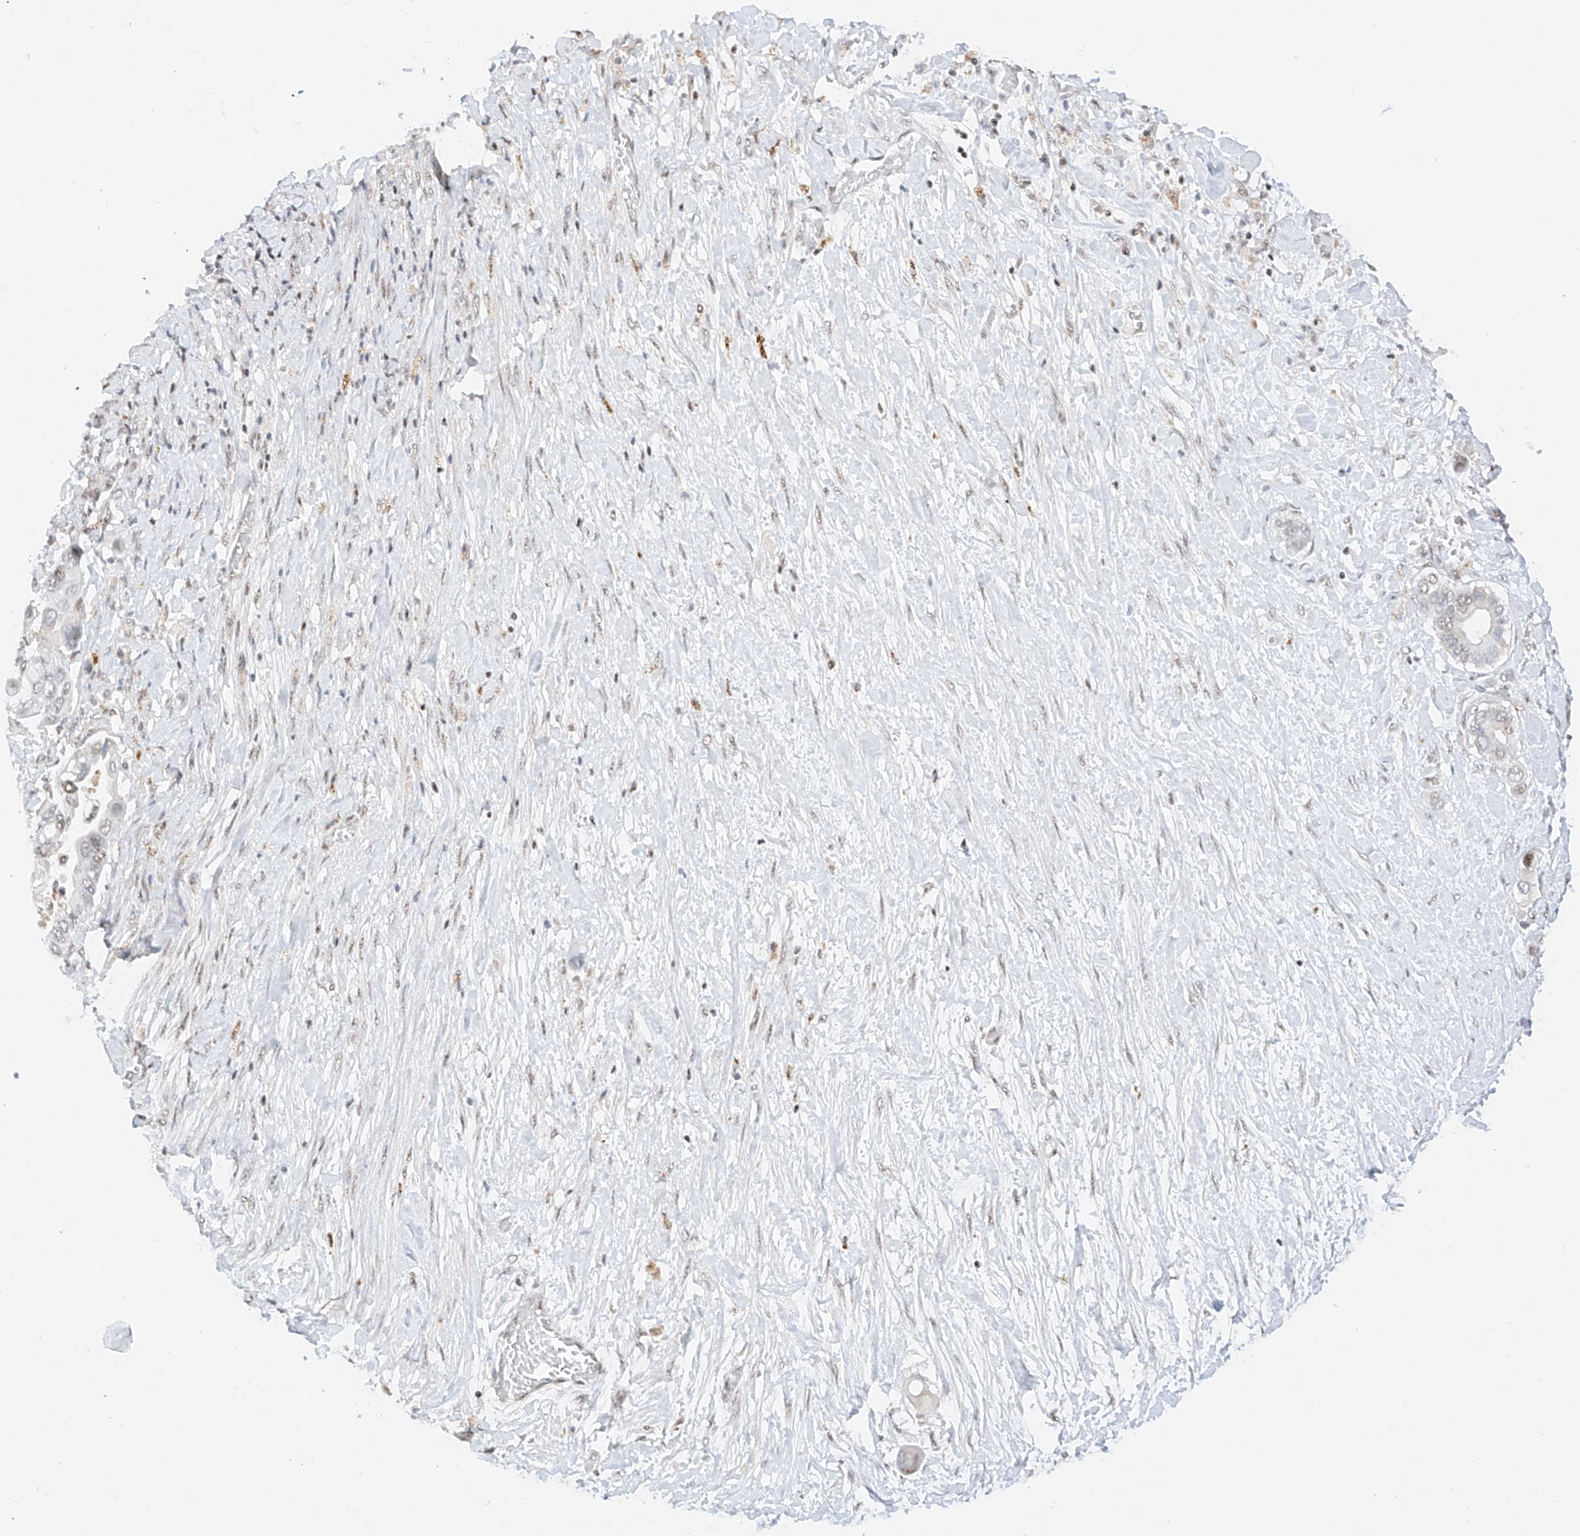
{"staining": {"intensity": "weak", "quantity": "<25%", "location": "nuclear"}, "tissue": "pancreatic cancer", "cell_type": "Tumor cells", "image_type": "cancer", "snomed": [{"axis": "morphology", "description": "Adenocarcinoma, NOS"}, {"axis": "topography", "description": "Pancreas"}], "caption": "There is no significant positivity in tumor cells of adenocarcinoma (pancreatic).", "gene": "NRF1", "patient": {"sex": "male", "age": 68}}